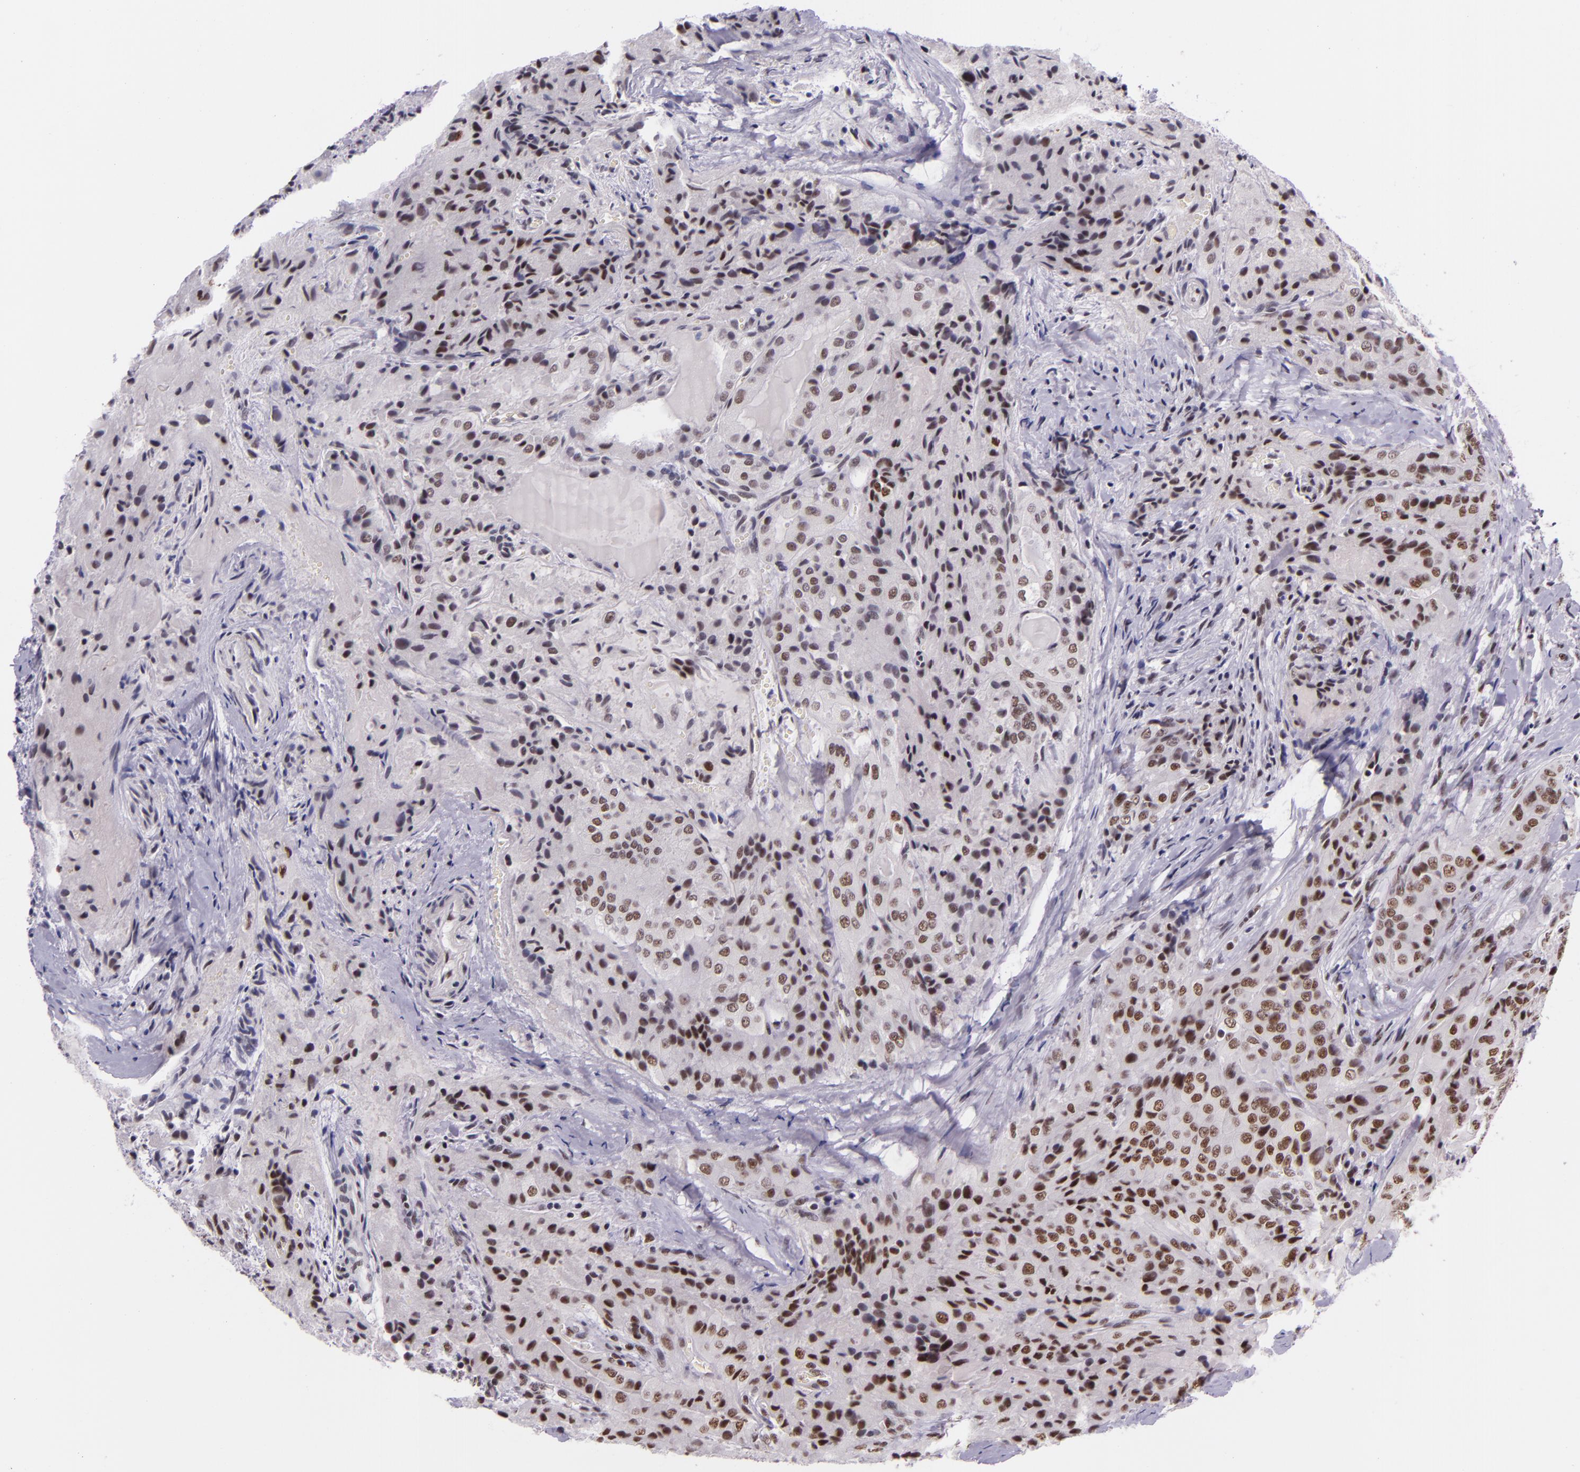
{"staining": {"intensity": "weak", "quantity": "25%-75%", "location": "nuclear"}, "tissue": "thyroid cancer", "cell_type": "Tumor cells", "image_type": "cancer", "snomed": [{"axis": "morphology", "description": "Papillary adenocarcinoma, NOS"}, {"axis": "topography", "description": "Thyroid gland"}], "caption": "Immunohistochemistry micrograph of neoplastic tissue: thyroid papillary adenocarcinoma stained using IHC exhibits low levels of weak protein expression localized specifically in the nuclear of tumor cells, appearing as a nuclear brown color.", "gene": "GPKOW", "patient": {"sex": "female", "age": 71}}